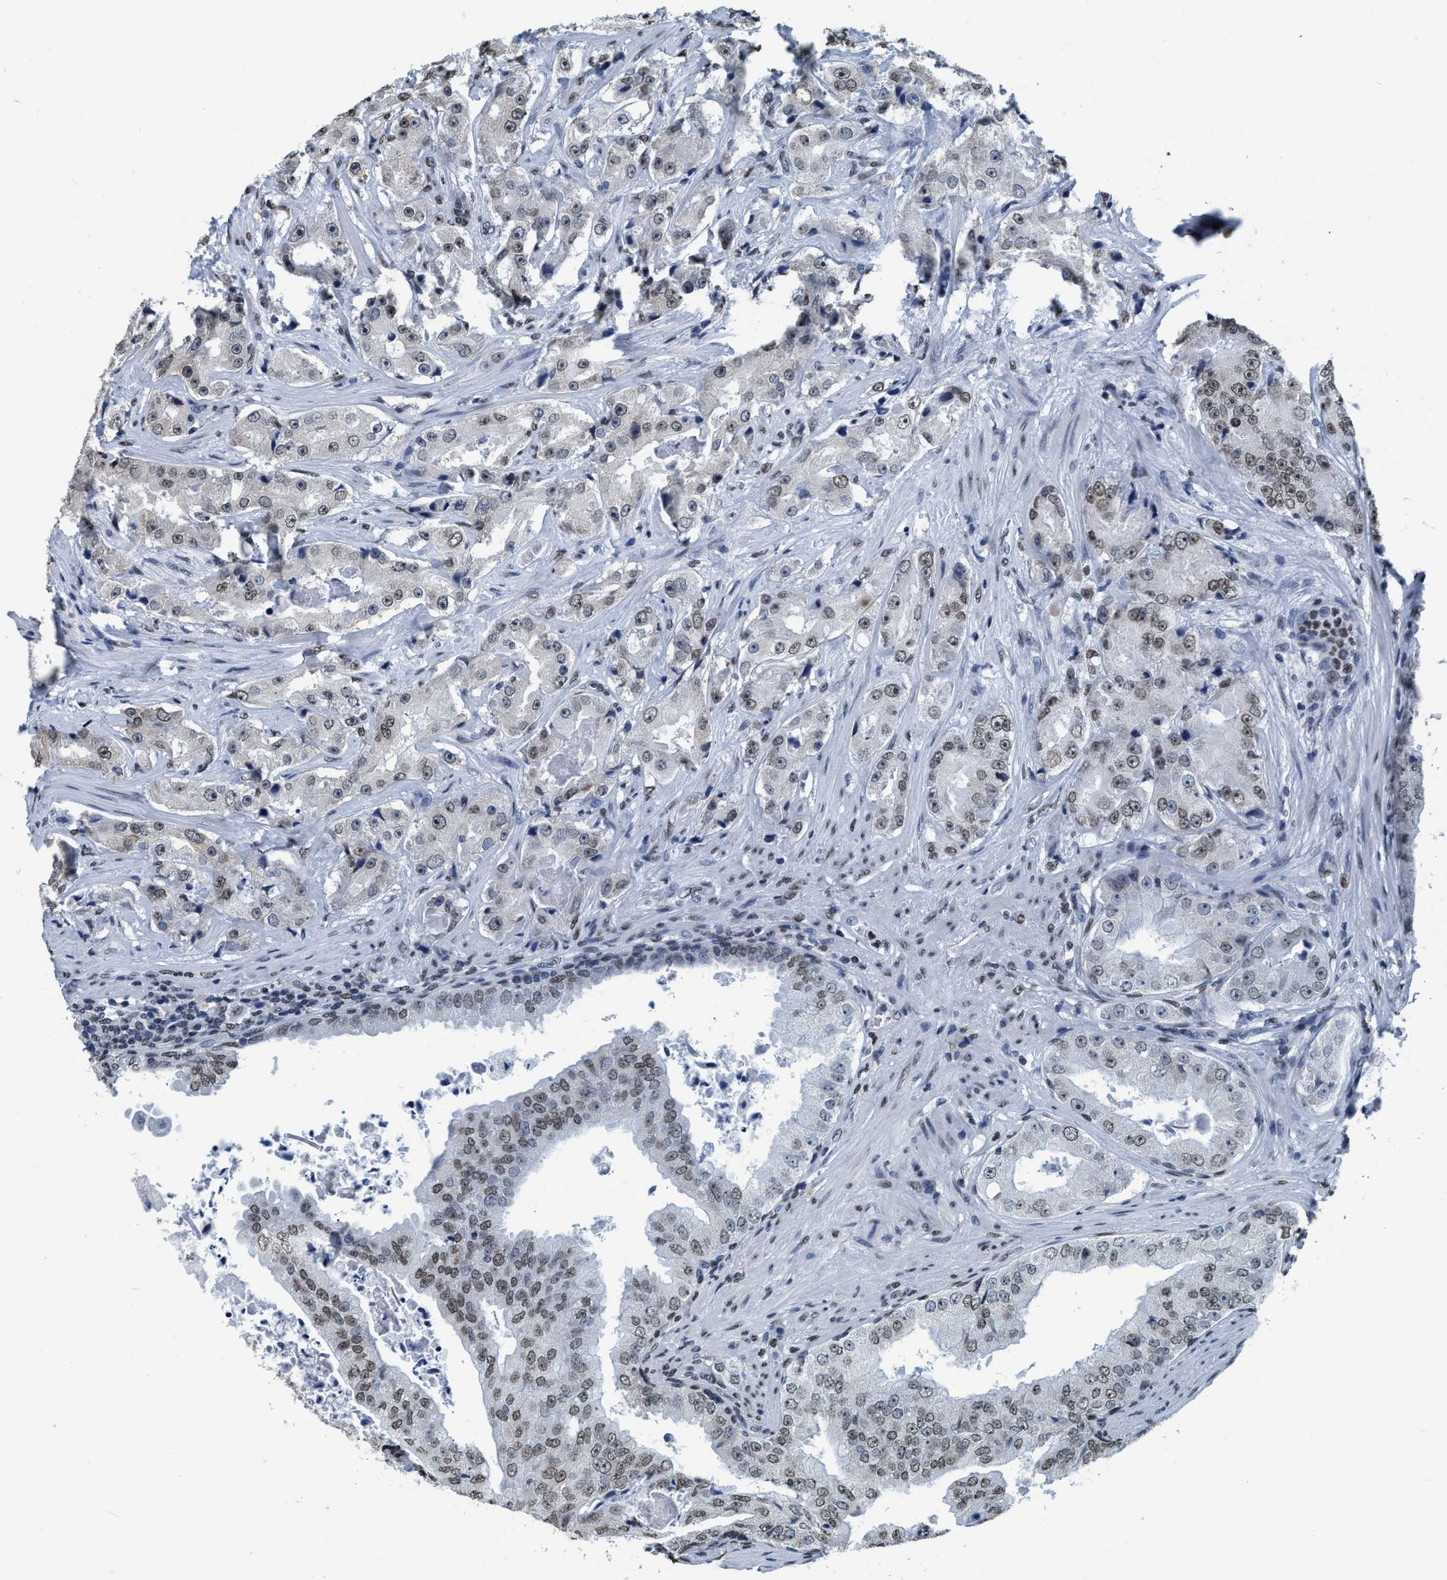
{"staining": {"intensity": "weak", "quantity": ">75%", "location": "nuclear"}, "tissue": "prostate cancer", "cell_type": "Tumor cells", "image_type": "cancer", "snomed": [{"axis": "morphology", "description": "Adenocarcinoma, High grade"}, {"axis": "topography", "description": "Prostate"}], "caption": "Tumor cells demonstrate weak nuclear expression in approximately >75% of cells in prostate adenocarcinoma (high-grade).", "gene": "CCNE2", "patient": {"sex": "male", "age": 73}}